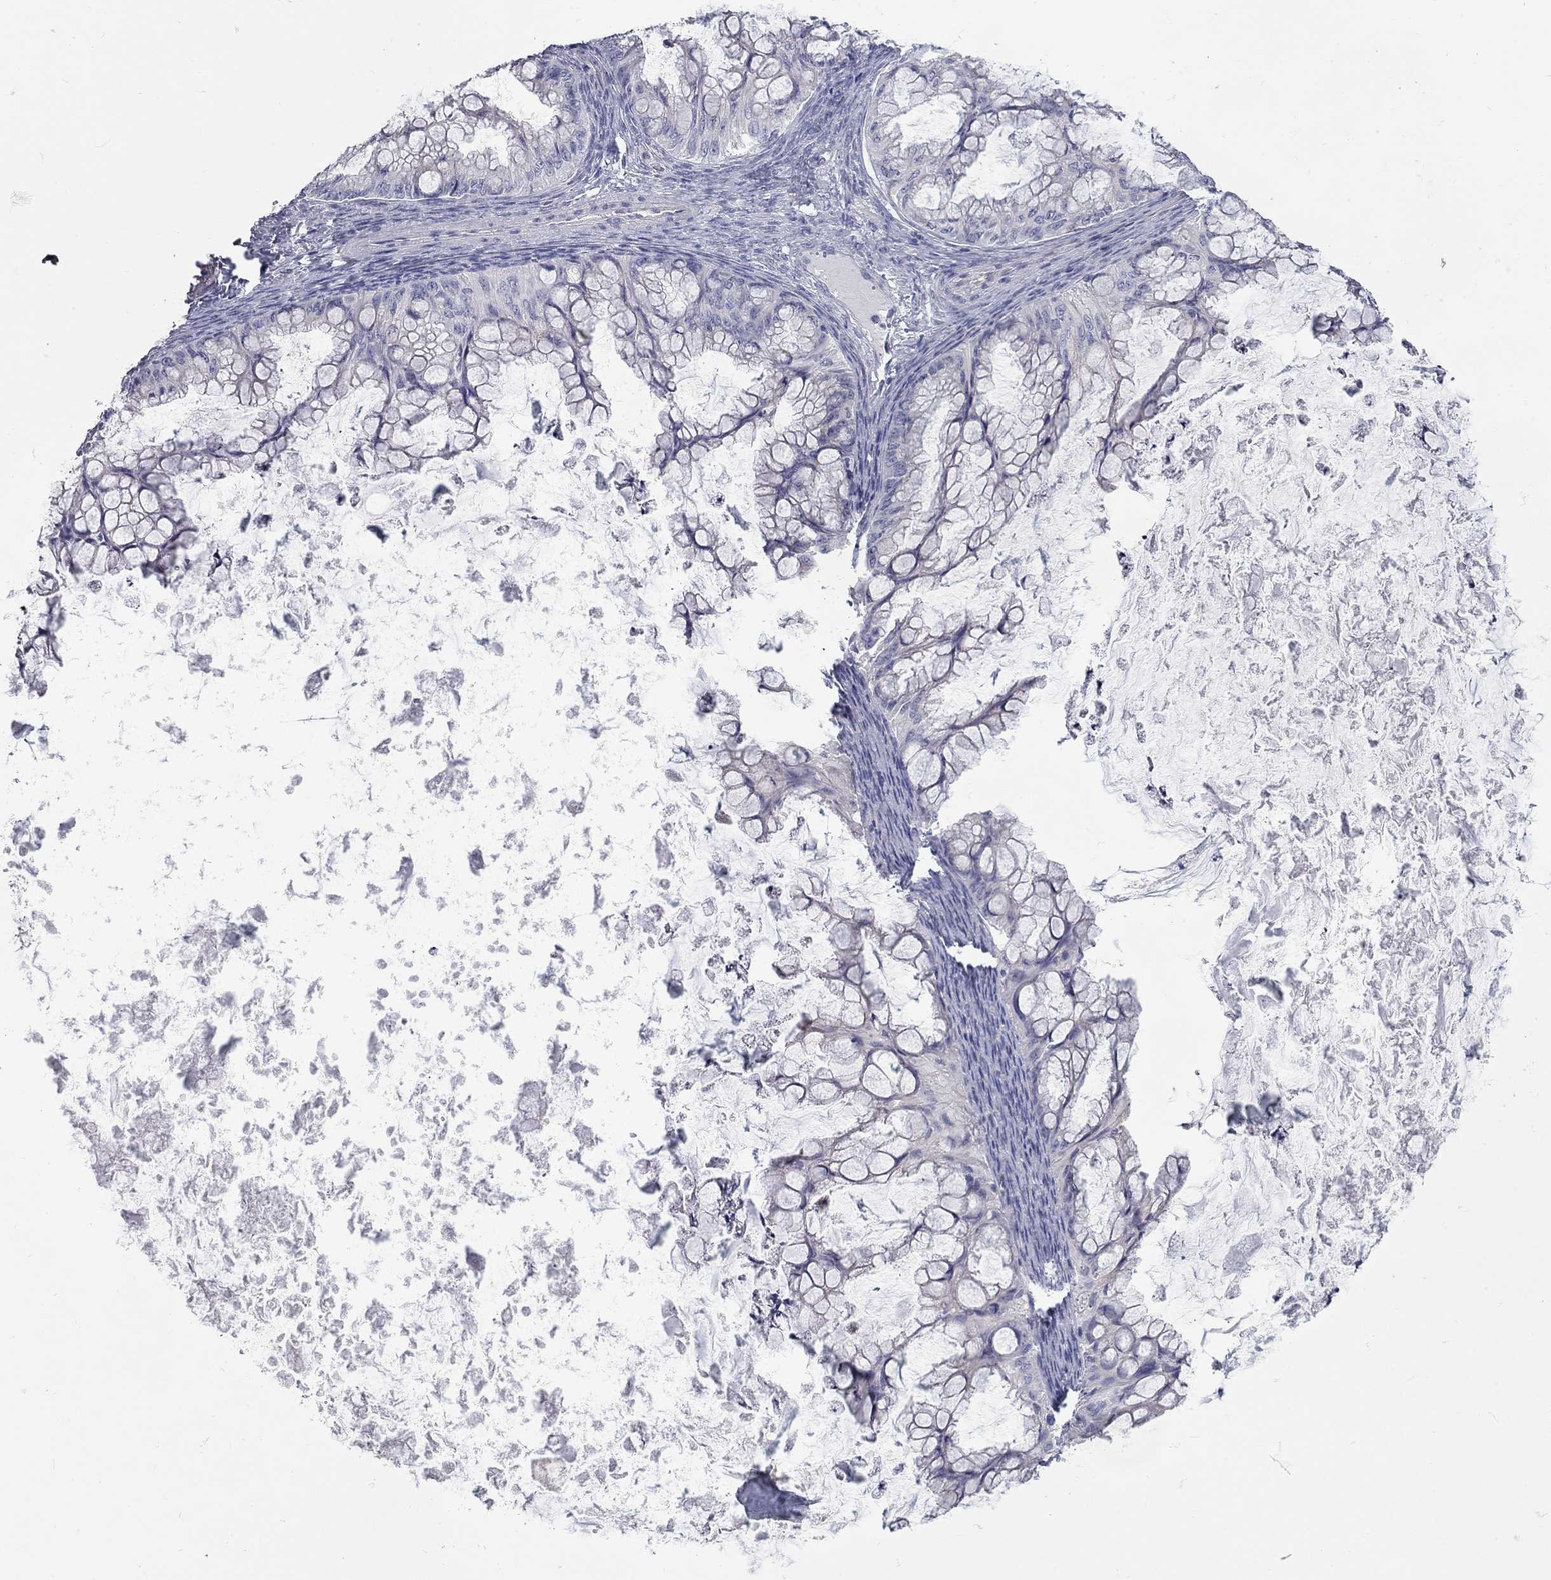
{"staining": {"intensity": "negative", "quantity": "none", "location": "none"}, "tissue": "ovarian cancer", "cell_type": "Tumor cells", "image_type": "cancer", "snomed": [{"axis": "morphology", "description": "Cystadenocarcinoma, mucinous, NOS"}, {"axis": "topography", "description": "Ovary"}], "caption": "Mucinous cystadenocarcinoma (ovarian) was stained to show a protein in brown. There is no significant positivity in tumor cells.", "gene": "XAGE2", "patient": {"sex": "female", "age": 35}}